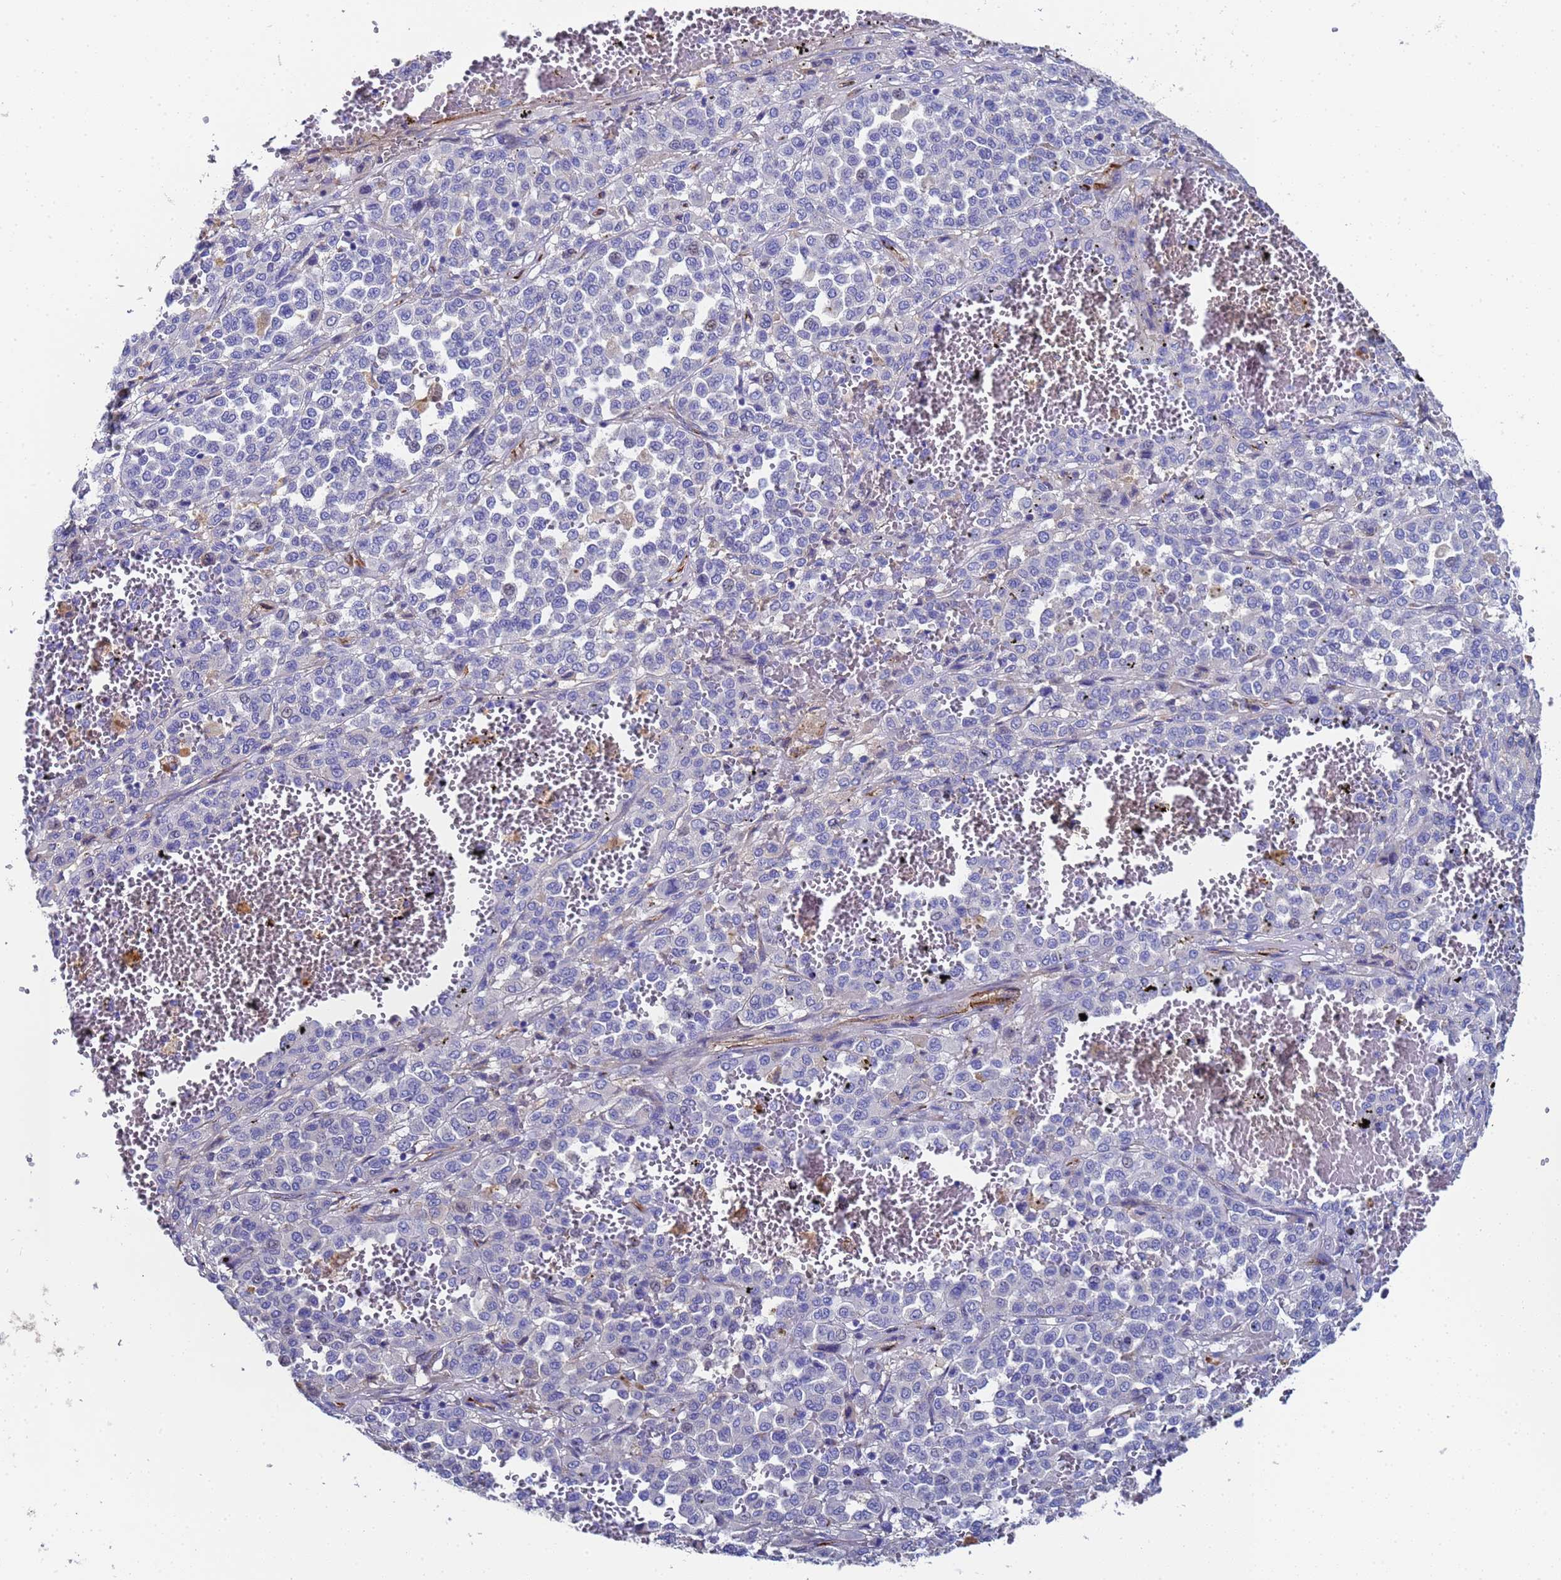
{"staining": {"intensity": "negative", "quantity": "none", "location": "none"}, "tissue": "melanoma", "cell_type": "Tumor cells", "image_type": "cancer", "snomed": [{"axis": "morphology", "description": "Malignant melanoma, Metastatic site"}, {"axis": "topography", "description": "Pancreas"}], "caption": "Tumor cells show no significant positivity in melanoma. (DAB (3,3'-diaminobenzidine) immunohistochemistry, high magnification).", "gene": "ADIPOQ", "patient": {"sex": "female", "age": 30}}